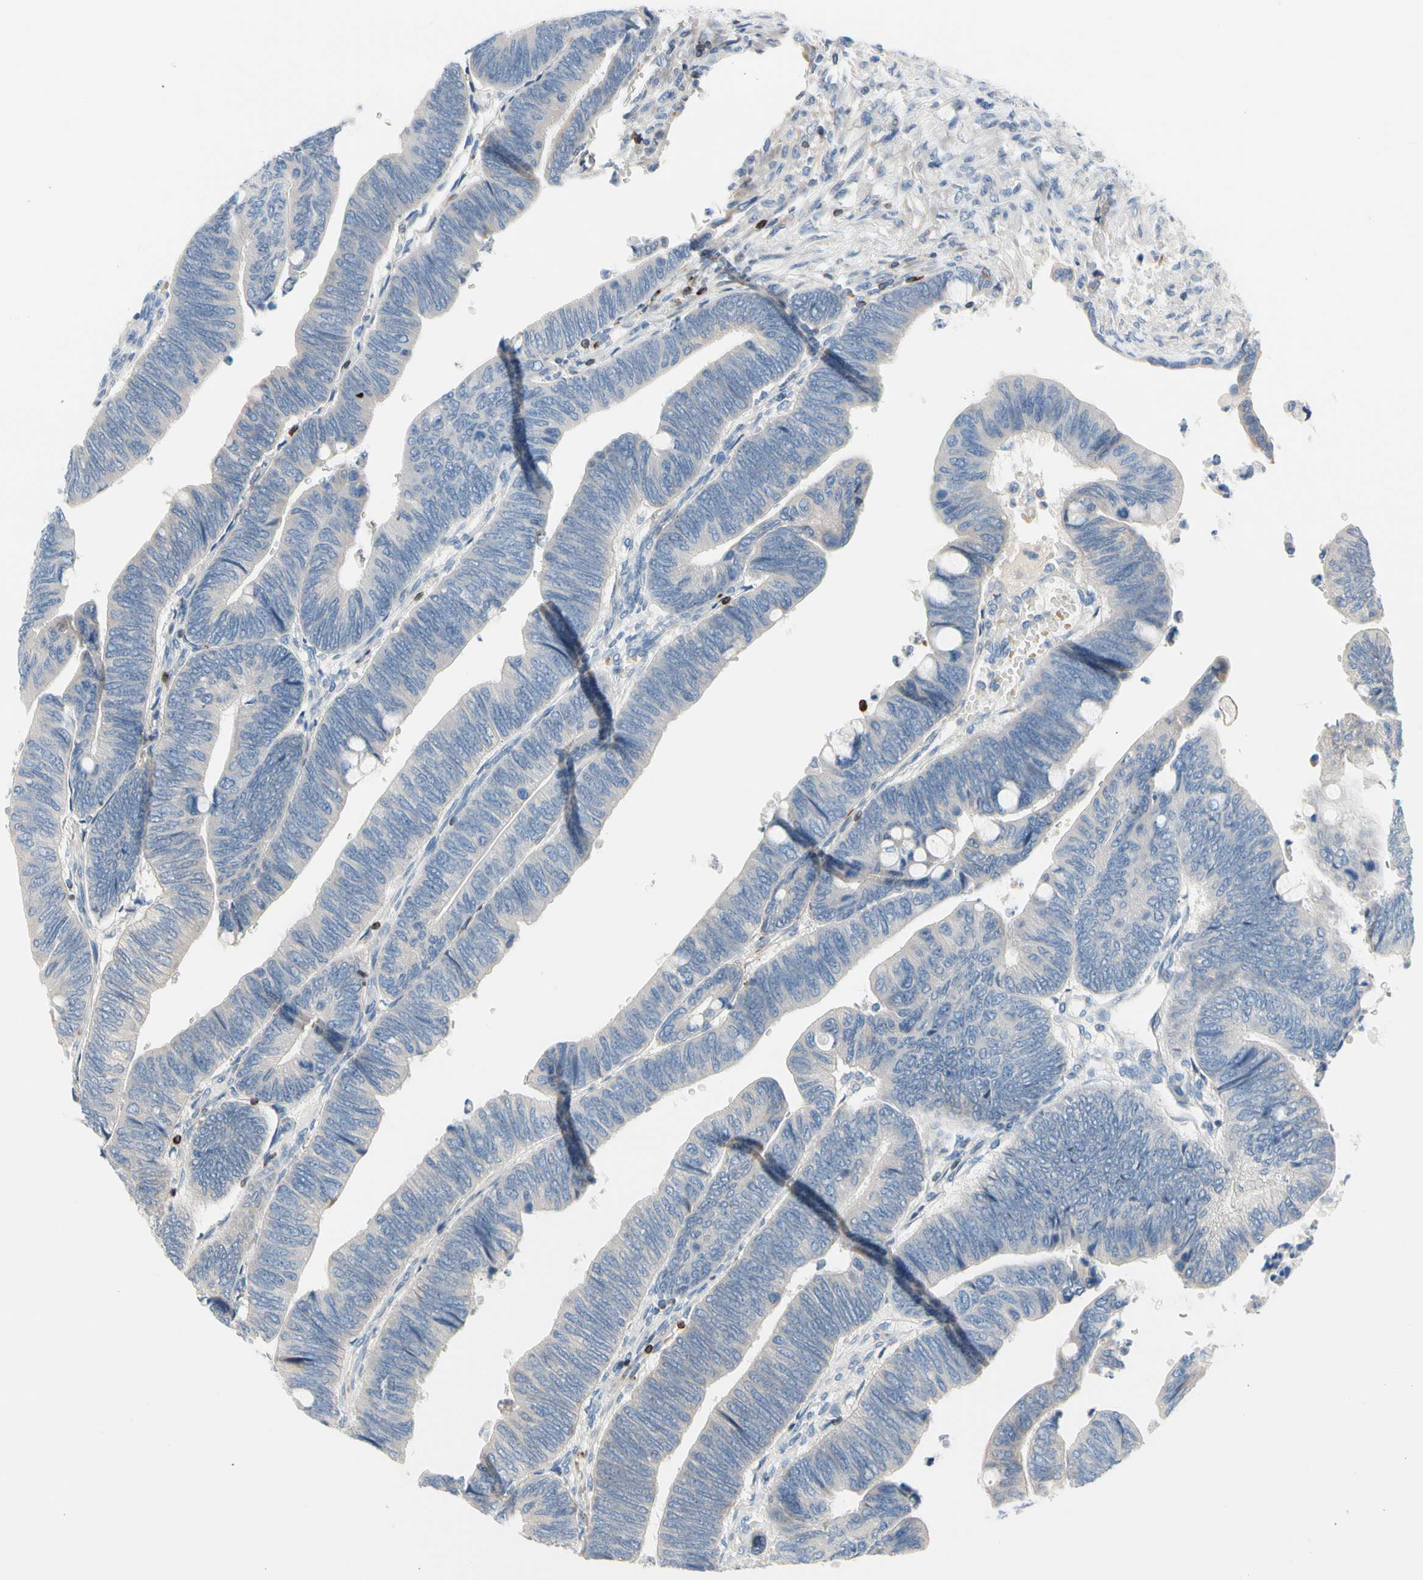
{"staining": {"intensity": "negative", "quantity": "none", "location": "none"}, "tissue": "colorectal cancer", "cell_type": "Tumor cells", "image_type": "cancer", "snomed": [{"axis": "morphology", "description": "Normal tissue, NOS"}, {"axis": "morphology", "description": "Adenocarcinoma, NOS"}, {"axis": "topography", "description": "Rectum"}, {"axis": "topography", "description": "Peripheral nerve tissue"}], "caption": "This photomicrograph is of colorectal cancer stained with IHC to label a protein in brown with the nuclei are counter-stained blue. There is no positivity in tumor cells. Brightfield microscopy of immunohistochemistry (IHC) stained with DAB (brown) and hematoxylin (blue), captured at high magnification.", "gene": "MAP3K3", "patient": {"sex": "male", "age": 92}}